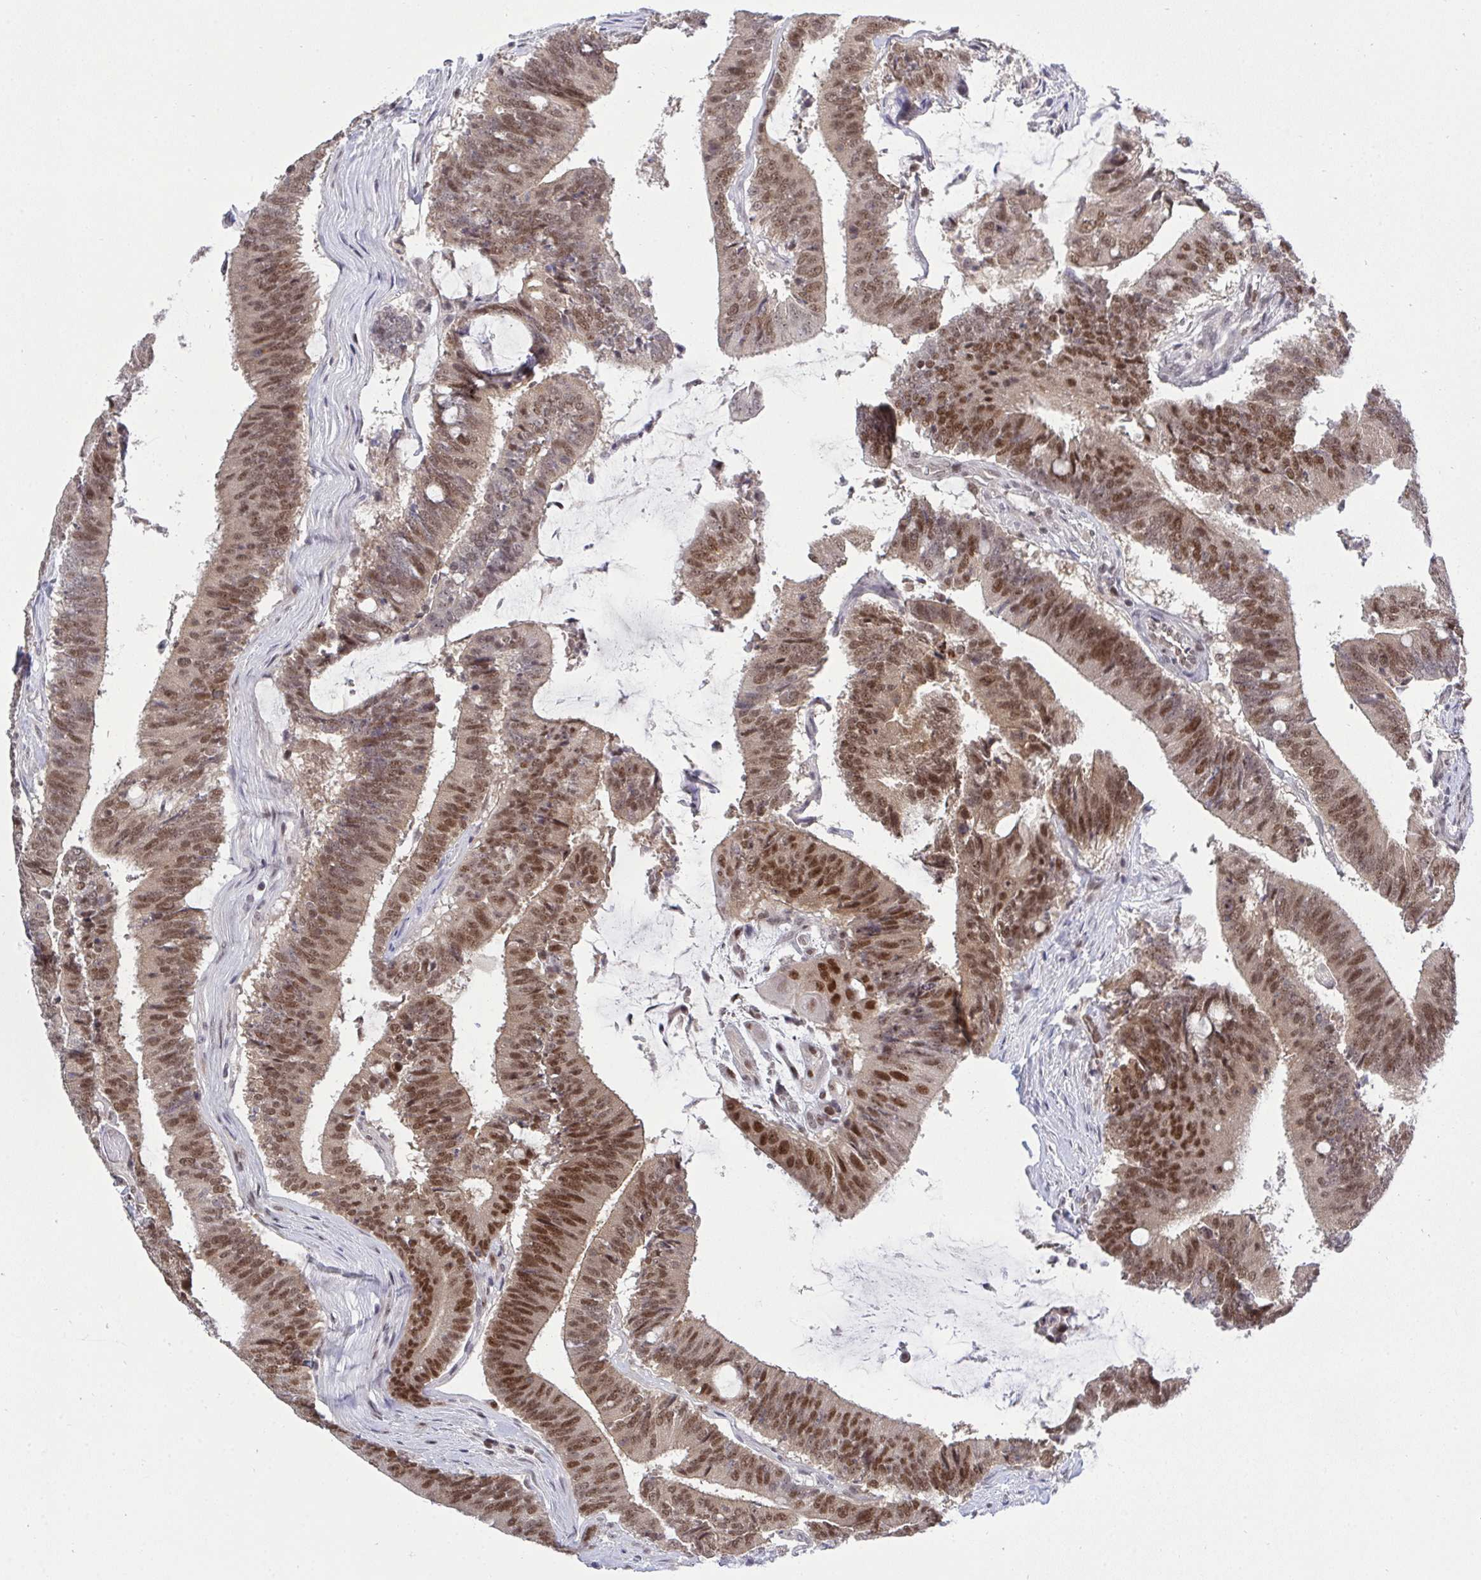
{"staining": {"intensity": "moderate", "quantity": ">75%", "location": "nuclear"}, "tissue": "colorectal cancer", "cell_type": "Tumor cells", "image_type": "cancer", "snomed": [{"axis": "morphology", "description": "Adenocarcinoma, NOS"}, {"axis": "topography", "description": "Colon"}], "caption": "Human colorectal cancer stained with a protein marker demonstrates moderate staining in tumor cells.", "gene": "RFC4", "patient": {"sex": "female", "age": 43}}